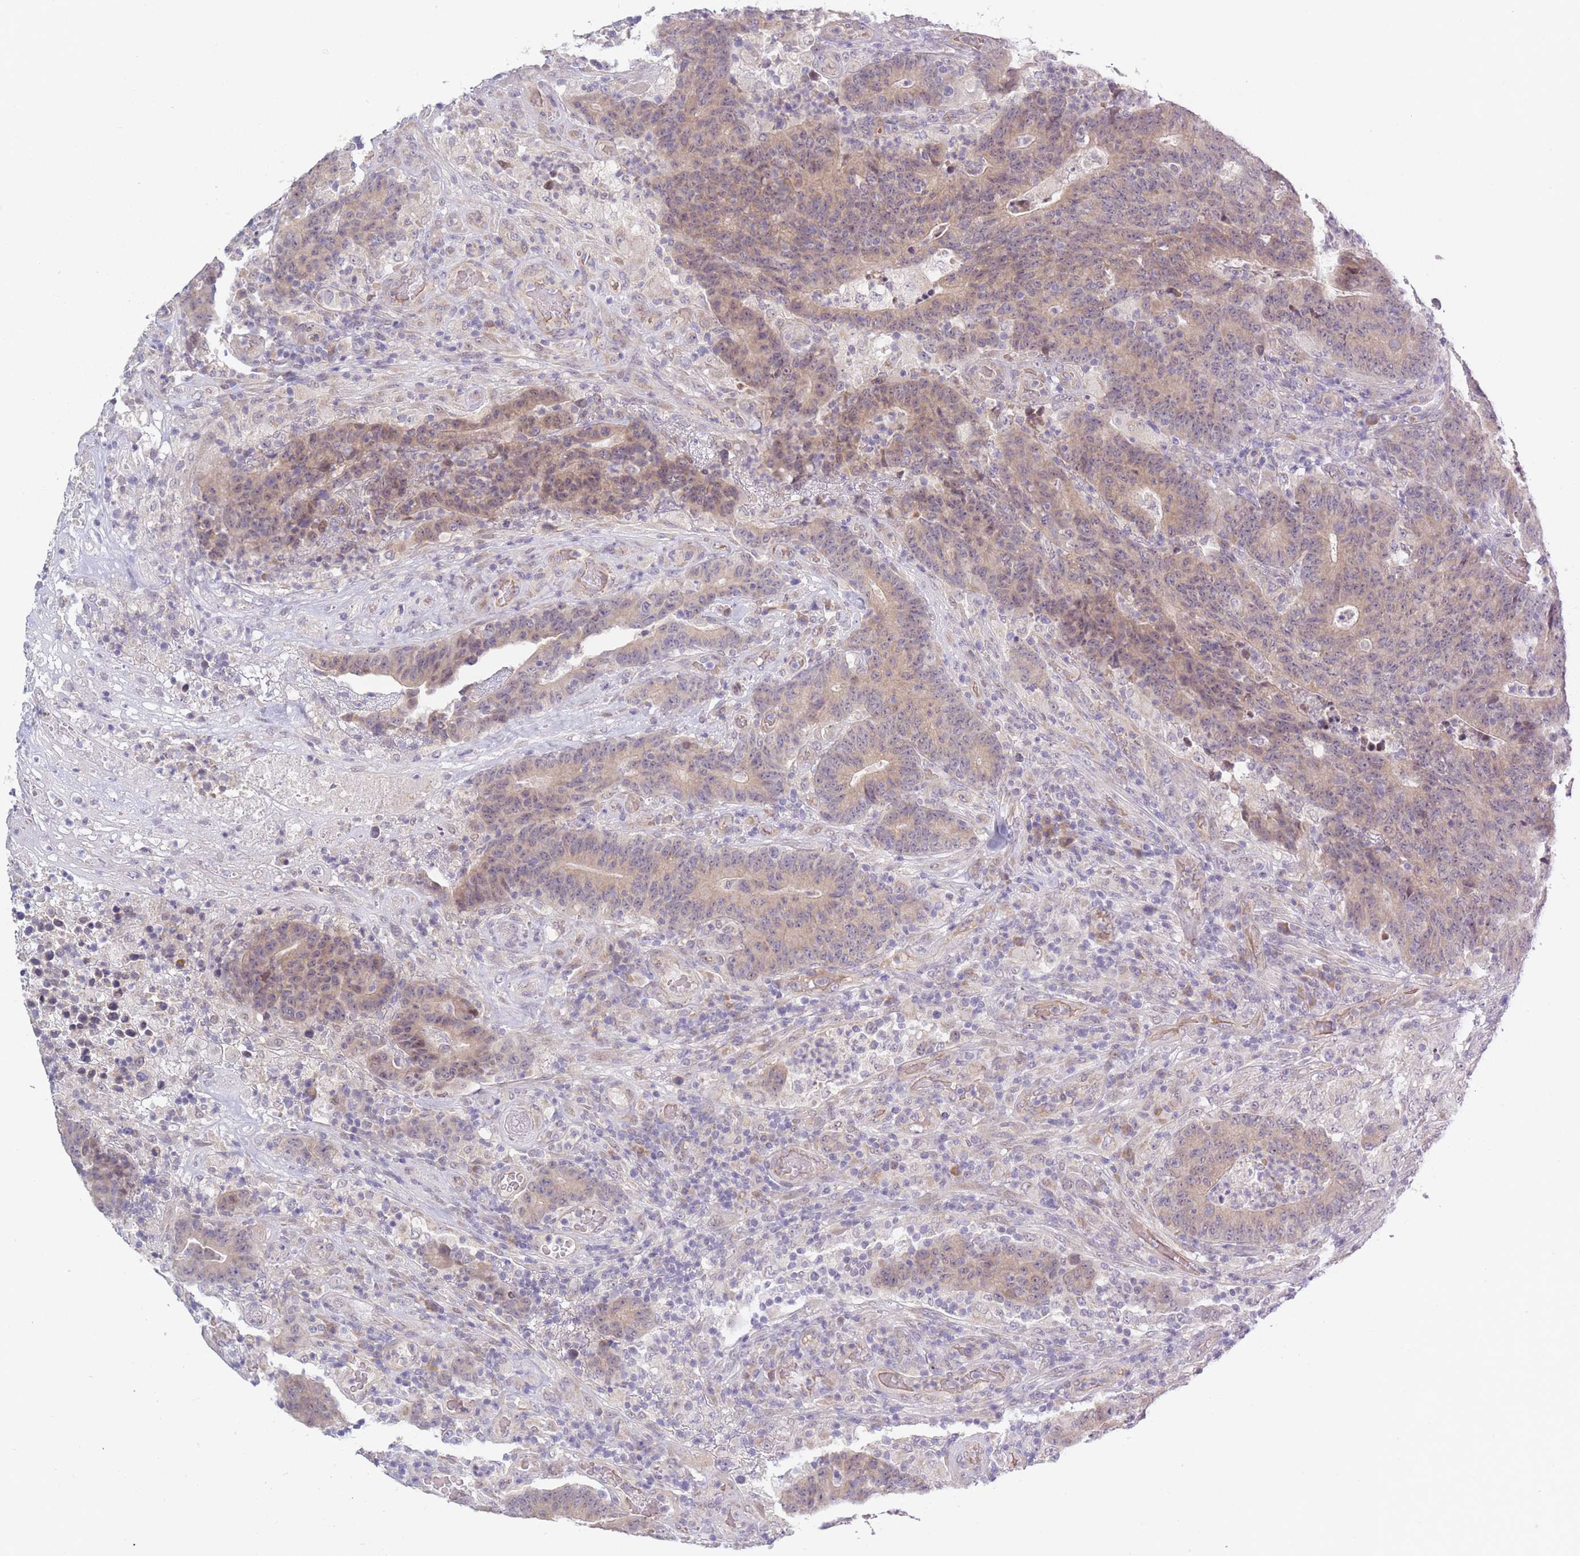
{"staining": {"intensity": "weak", "quantity": ">75%", "location": "cytoplasmic/membranous"}, "tissue": "colorectal cancer", "cell_type": "Tumor cells", "image_type": "cancer", "snomed": [{"axis": "morphology", "description": "Normal tissue, NOS"}, {"axis": "morphology", "description": "Adenocarcinoma, NOS"}, {"axis": "topography", "description": "Colon"}], "caption": "A micrograph of human colorectal adenocarcinoma stained for a protein displays weak cytoplasmic/membranous brown staining in tumor cells.", "gene": "FAM227B", "patient": {"sex": "female", "age": 75}}